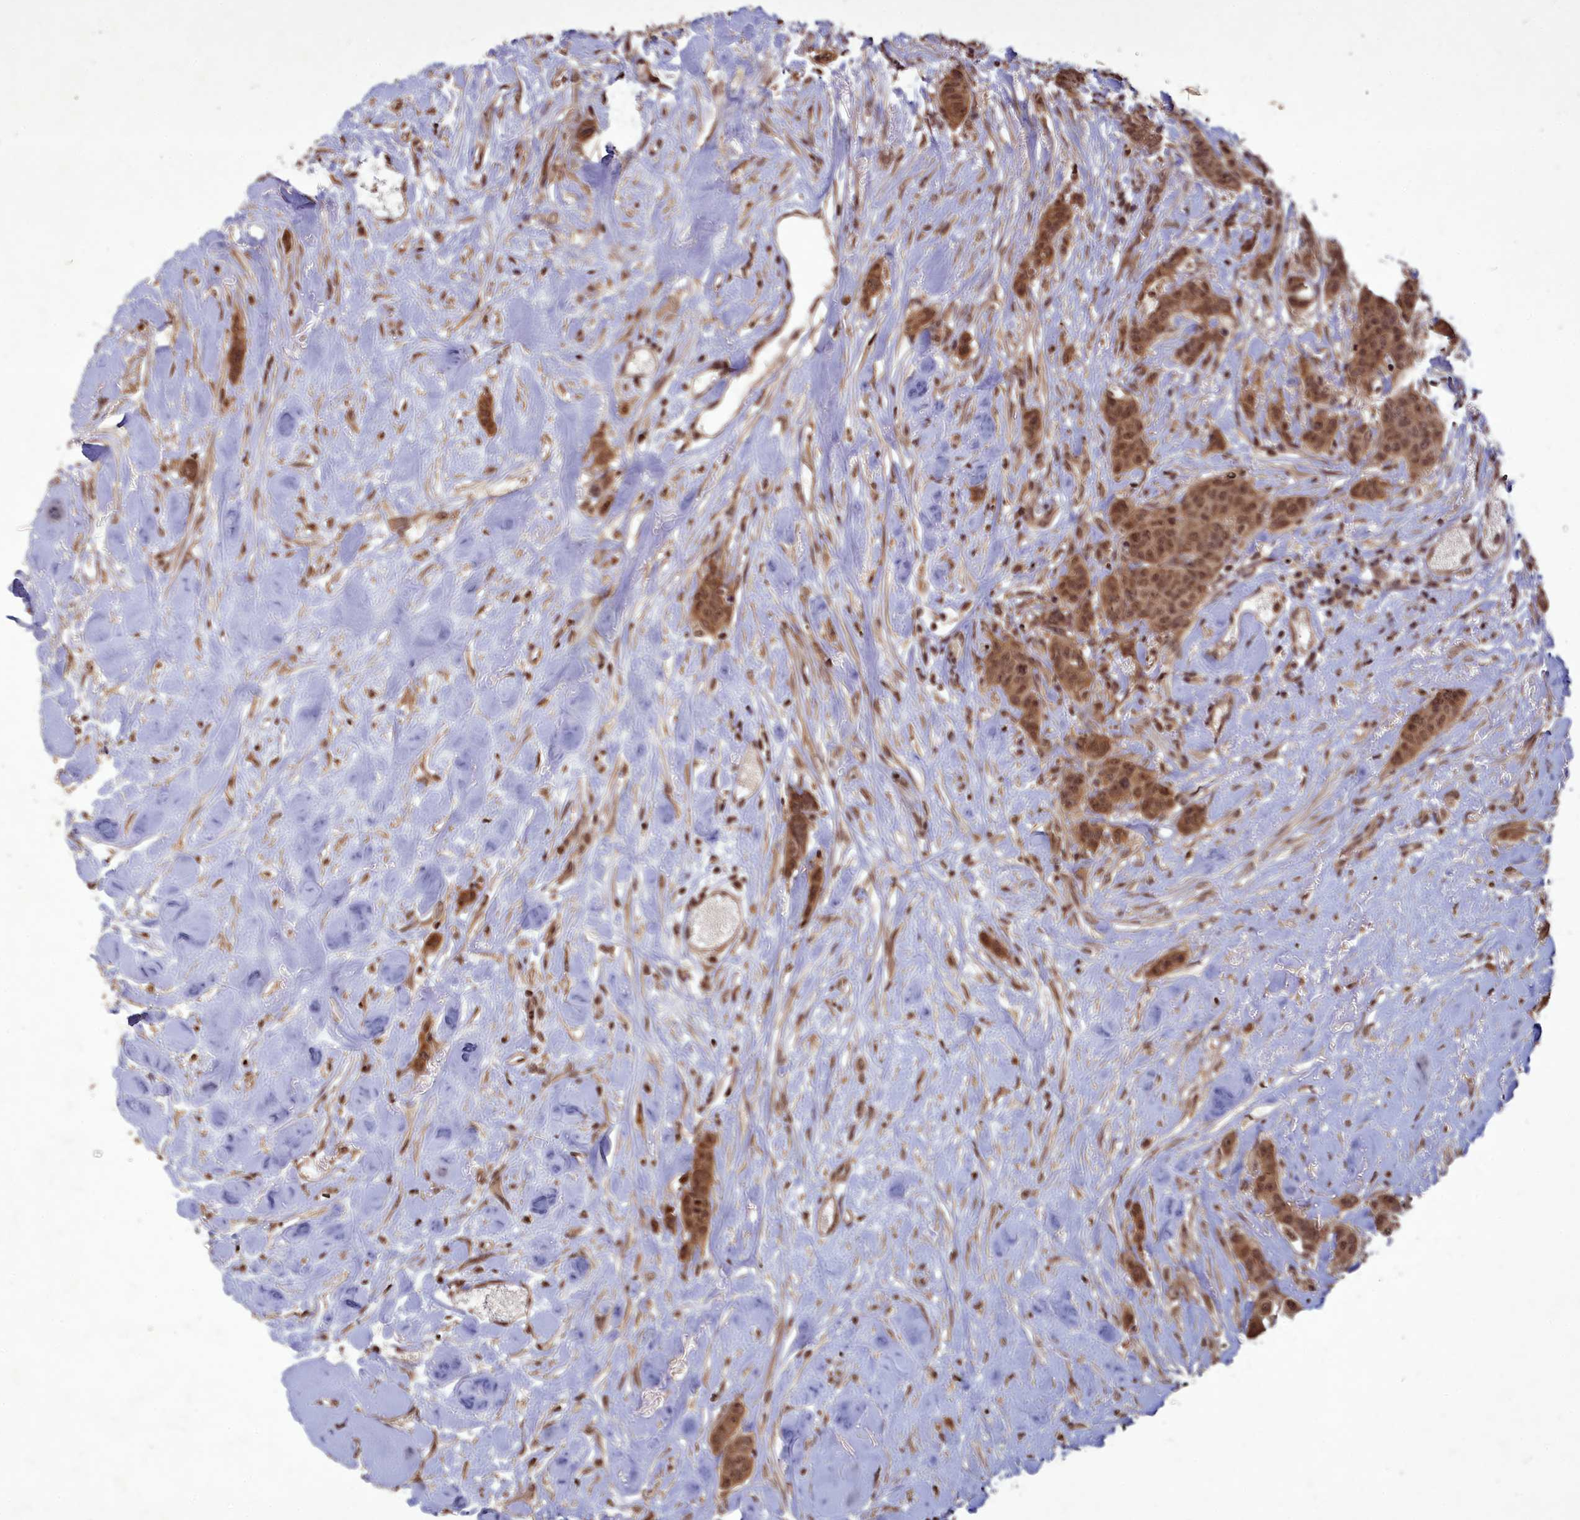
{"staining": {"intensity": "moderate", "quantity": ">75%", "location": "cytoplasmic/membranous,nuclear"}, "tissue": "breast cancer", "cell_type": "Tumor cells", "image_type": "cancer", "snomed": [{"axis": "morphology", "description": "Duct carcinoma"}, {"axis": "topography", "description": "Breast"}], "caption": "Tumor cells show medium levels of moderate cytoplasmic/membranous and nuclear staining in about >75% of cells in infiltrating ductal carcinoma (breast).", "gene": "SRMS", "patient": {"sex": "female", "age": 40}}